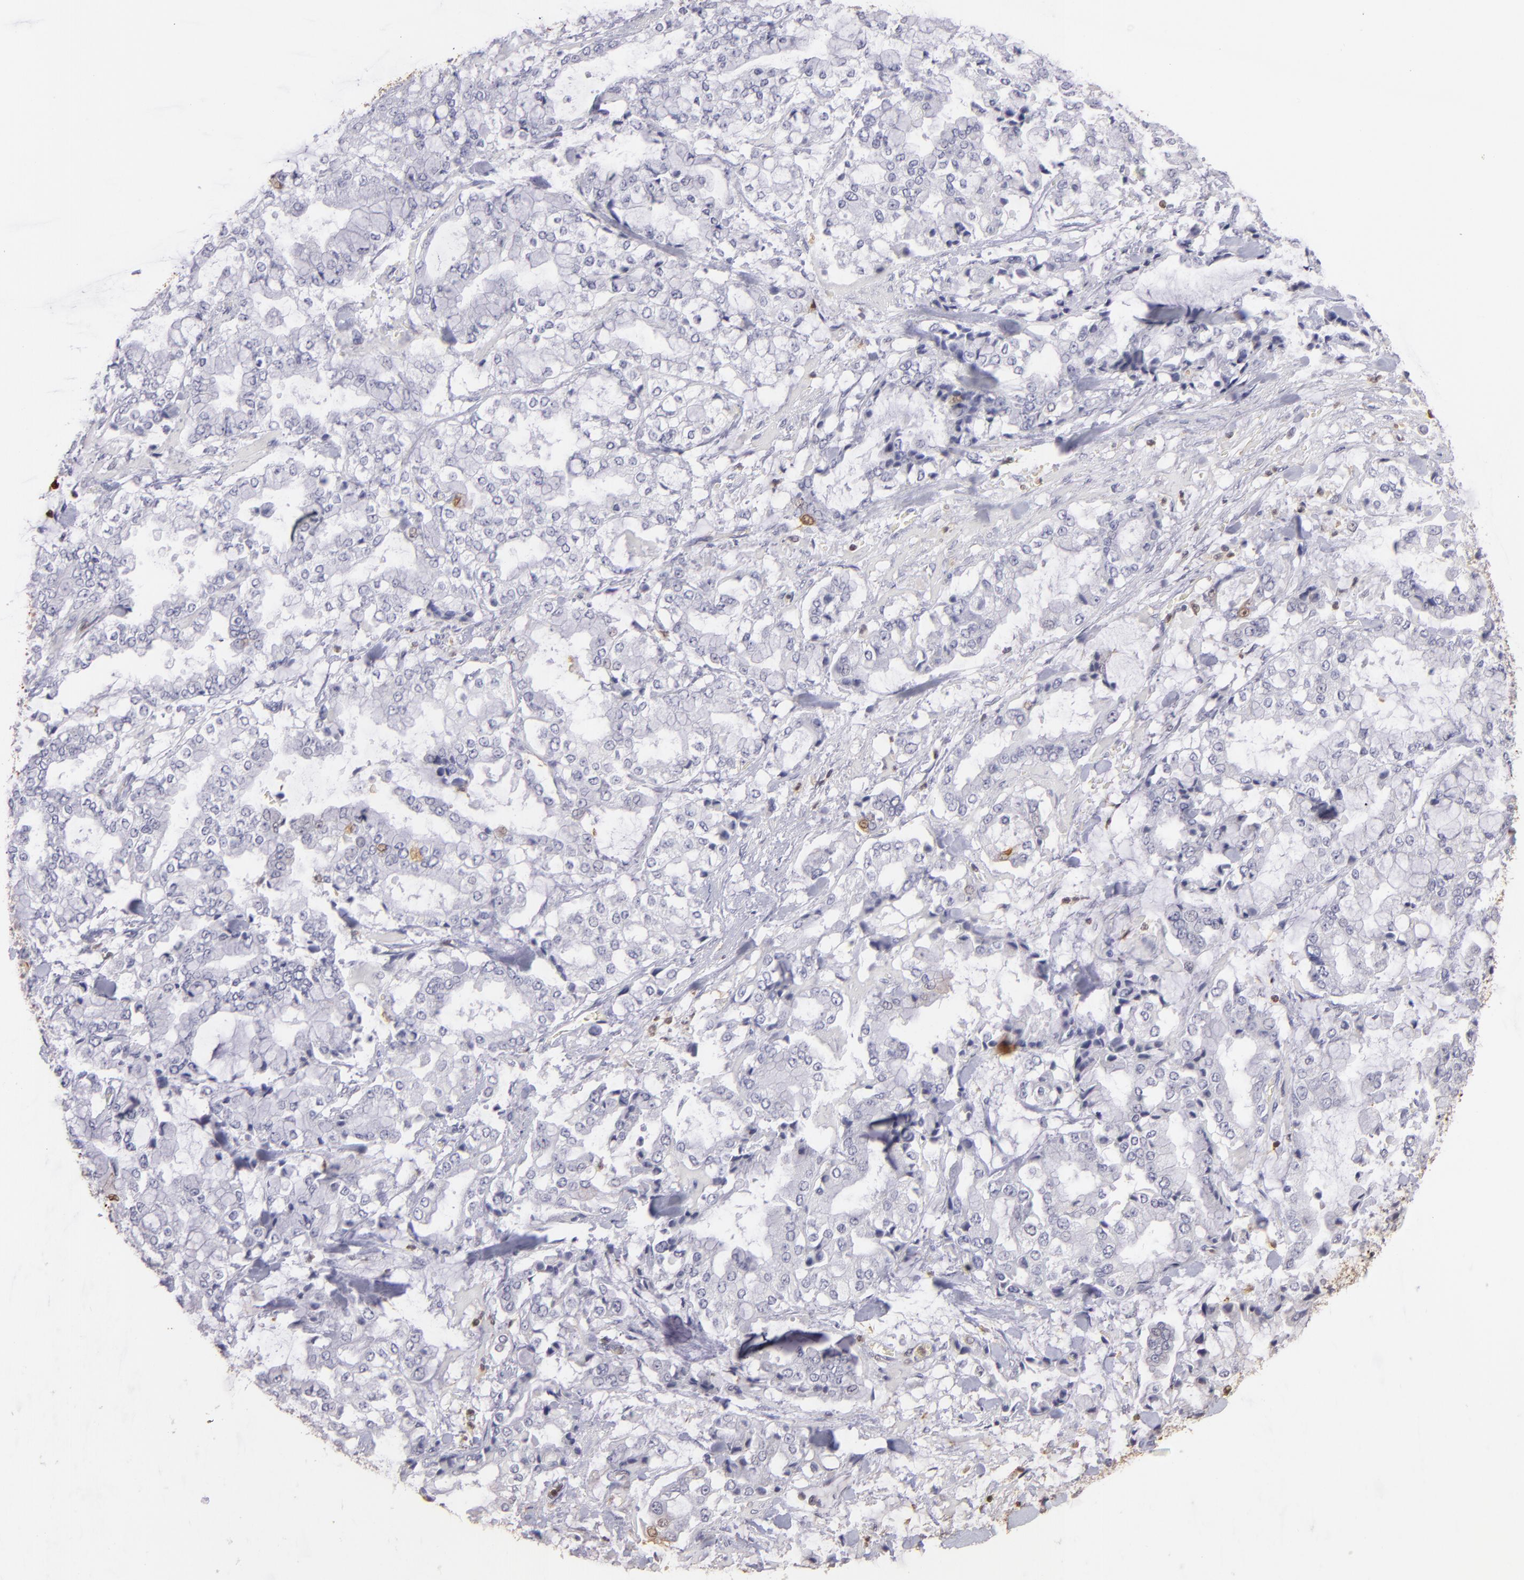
{"staining": {"intensity": "negative", "quantity": "none", "location": "none"}, "tissue": "stomach cancer", "cell_type": "Tumor cells", "image_type": "cancer", "snomed": [{"axis": "morphology", "description": "Normal tissue, NOS"}, {"axis": "morphology", "description": "Adenocarcinoma, NOS"}, {"axis": "topography", "description": "Stomach, upper"}, {"axis": "topography", "description": "Stomach"}], "caption": "A high-resolution photomicrograph shows IHC staining of adenocarcinoma (stomach), which shows no significant staining in tumor cells. (DAB (3,3'-diaminobenzidine) immunohistochemistry with hematoxylin counter stain).", "gene": "S100A2", "patient": {"sex": "male", "age": 76}}